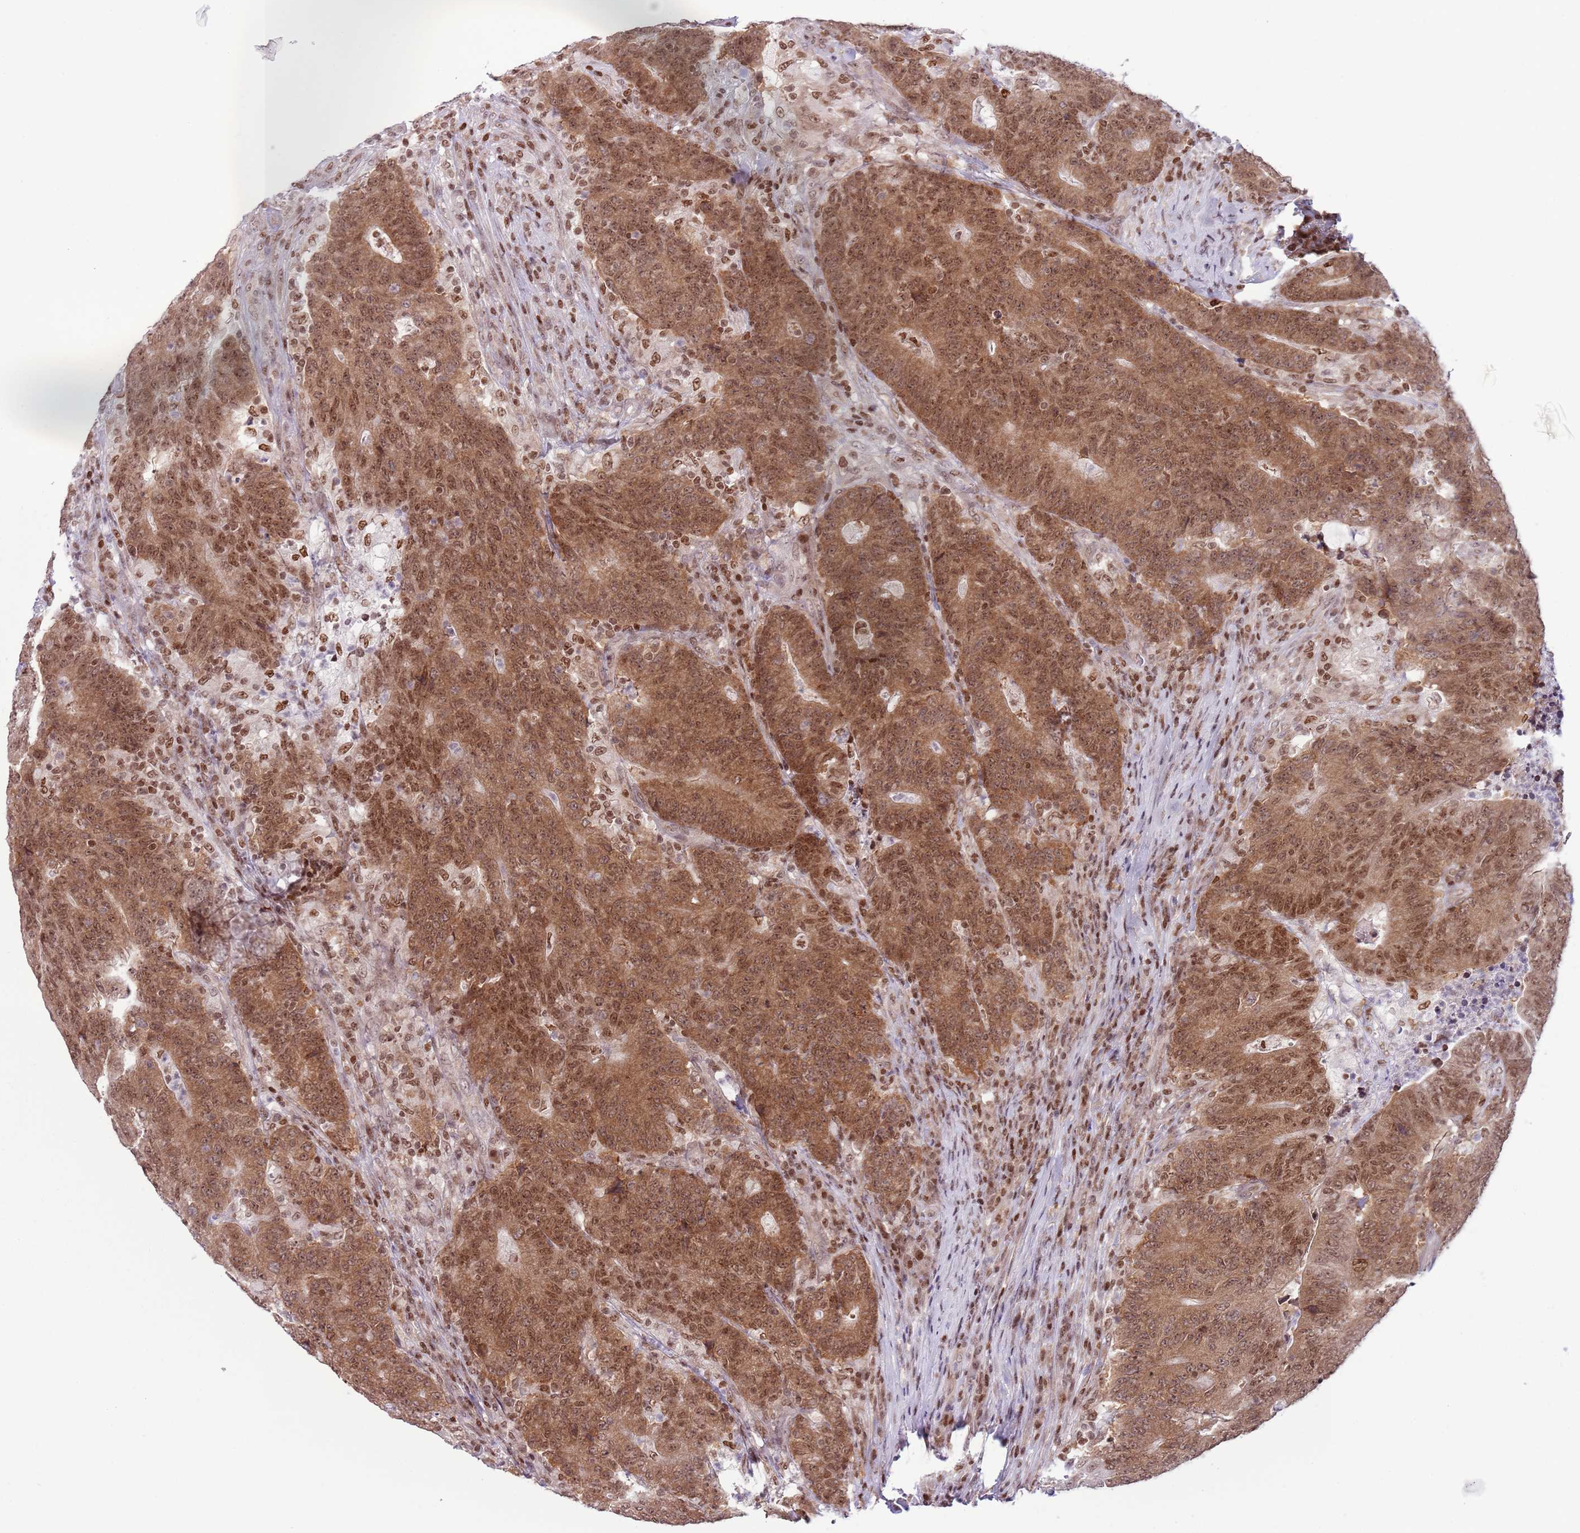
{"staining": {"intensity": "moderate", "quantity": ">75%", "location": "cytoplasmic/membranous,nuclear"}, "tissue": "colorectal cancer", "cell_type": "Tumor cells", "image_type": "cancer", "snomed": [{"axis": "morphology", "description": "Adenocarcinoma, NOS"}, {"axis": "topography", "description": "Colon"}], "caption": "Immunohistochemical staining of human colorectal adenocarcinoma exhibits moderate cytoplasmic/membranous and nuclear protein positivity in approximately >75% of tumor cells.", "gene": "SELENOH", "patient": {"sex": "female", "age": 75}}